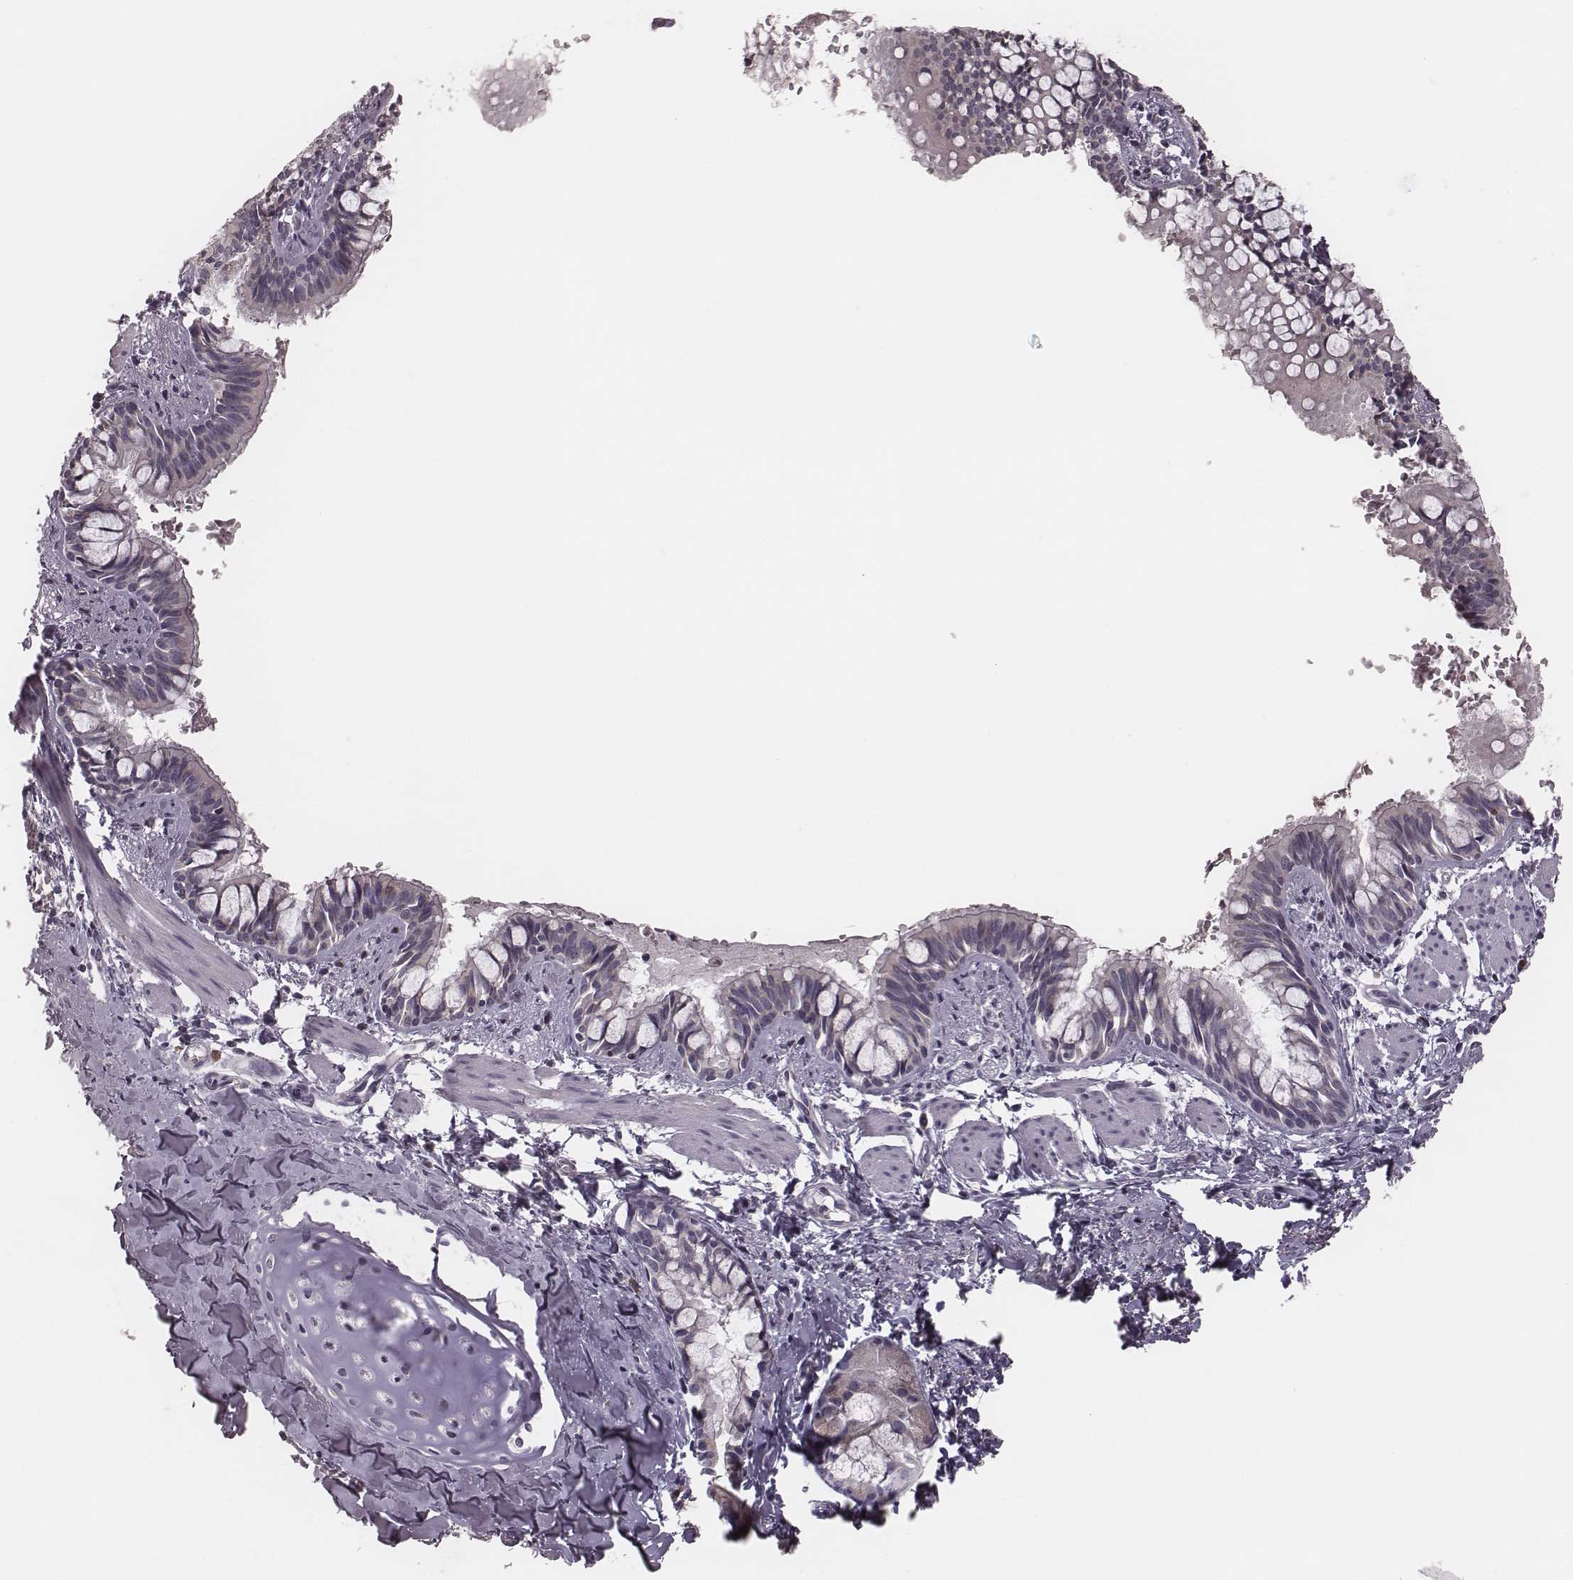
{"staining": {"intensity": "moderate", "quantity": "<25%", "location": "cytoplasmic/membranous"}, "tissue": "bronchus", "cell_type": "Respiratory epithelial cells", "image_type": "normal", "snomed": [{"axis": "morphology", "description": "Normal tissue, NOS"}, {"axis": "topography", "description": "Bronchus"}], "caption": "High-magnification brightfield microscopy of benign bronchus stained with DAB (3,3'-diaminobenzidine) (brown) and counterstained with hematoxylin (blue). respiratory epithelial cells exhibit moderate cytoplasmic/membranous expression is appreciated in about<25% of cells. The protein of interest is shown in brown color, while the nuclei are stained blue.", "gene": "P2RX5", "patient": {"sex": "male", "age": 1}}